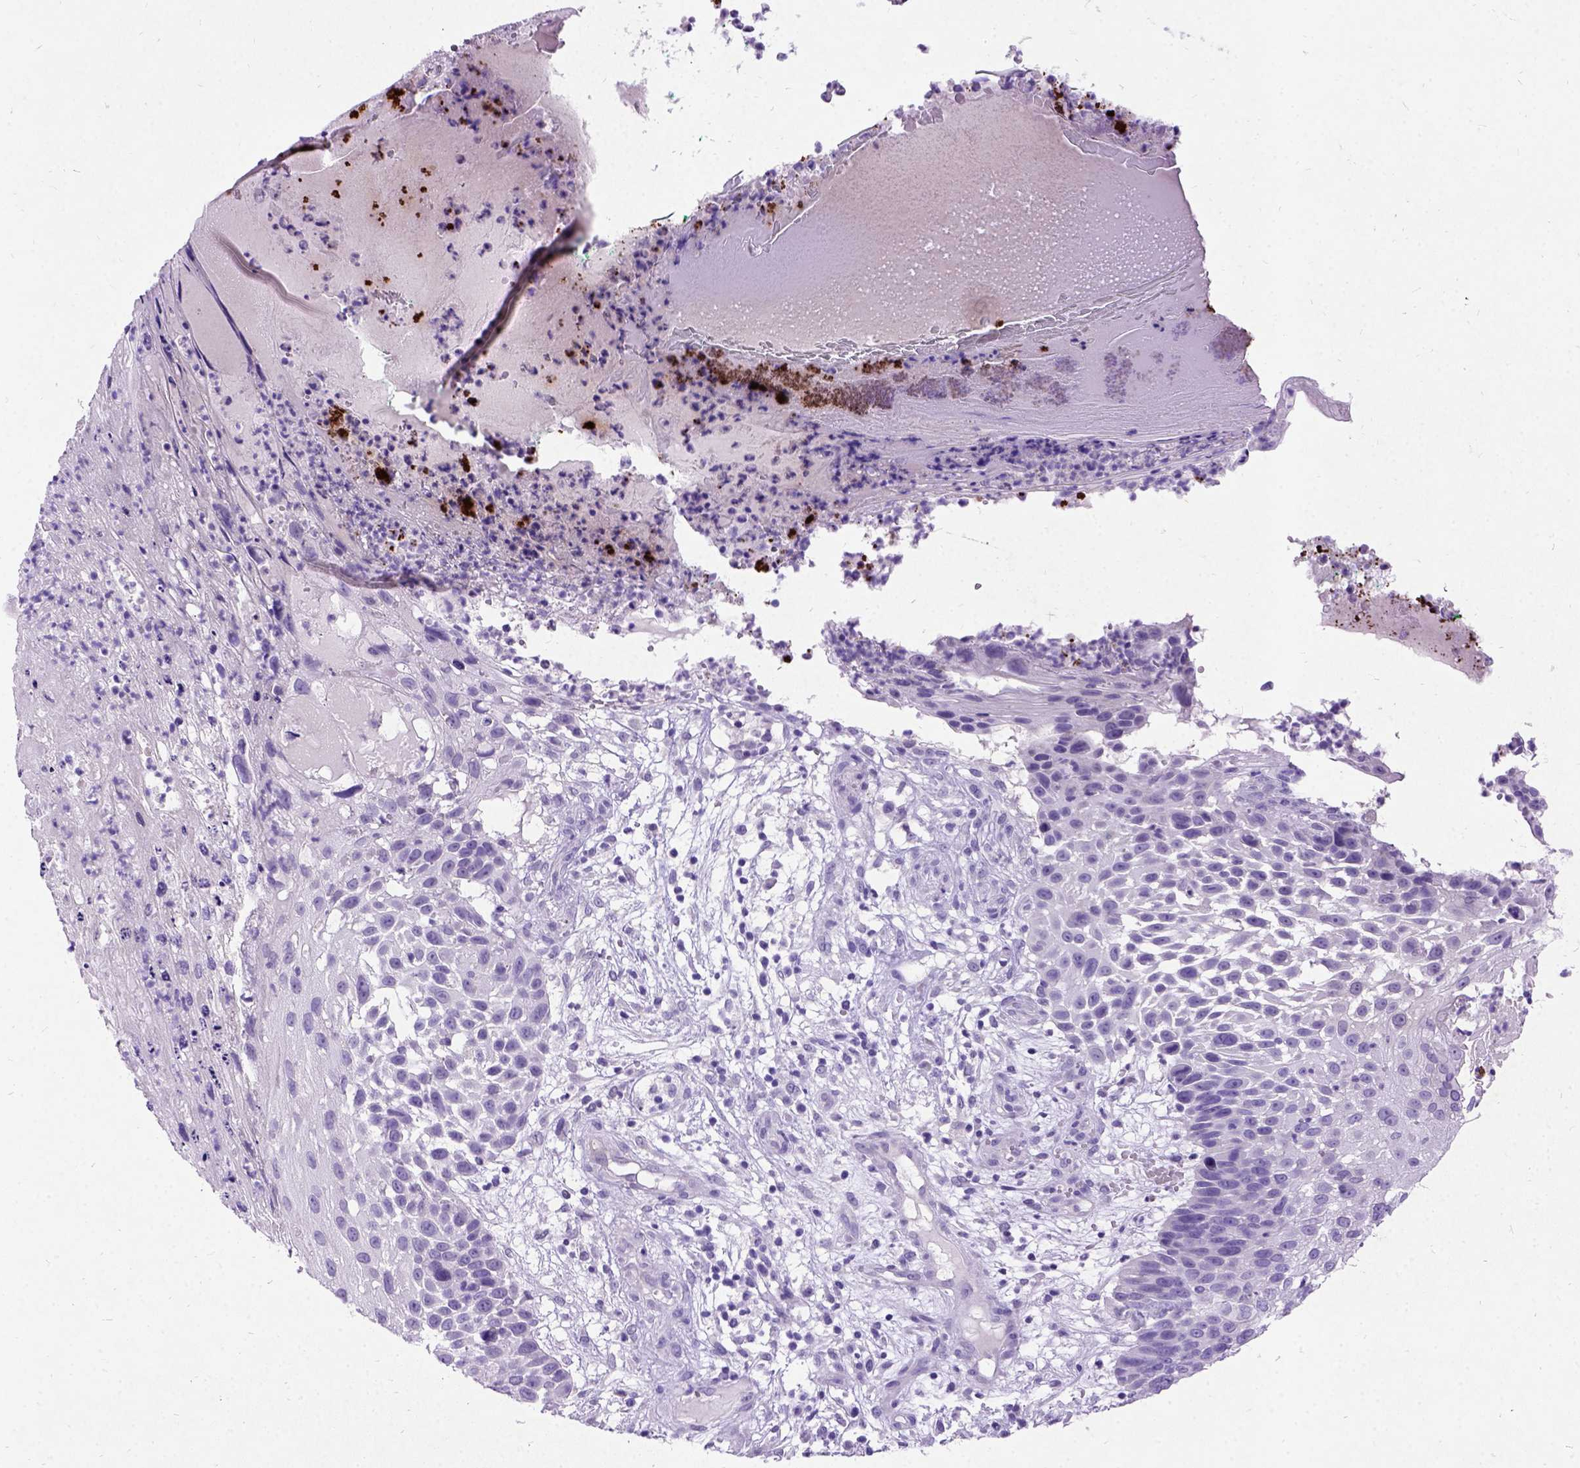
{"staining": {"intensity": "negative", "quantity": "none", "location": "none"}, "tissue": "skin cancer", "cell_type": "Tumor cells", "image_type": "cancer", "snomed": [{"axis": "morphology", "description": "Squamous cell carcinoma, NOS"}, {"axis": "topography", "description": "Skin"}], "caption": "Protein analysis of skin cancer (squamous cell carcinoma) displays no significant positivity in tumor cells.", "gene": "NEUROD4", "patient": {"sex": "male", "age": 92}}